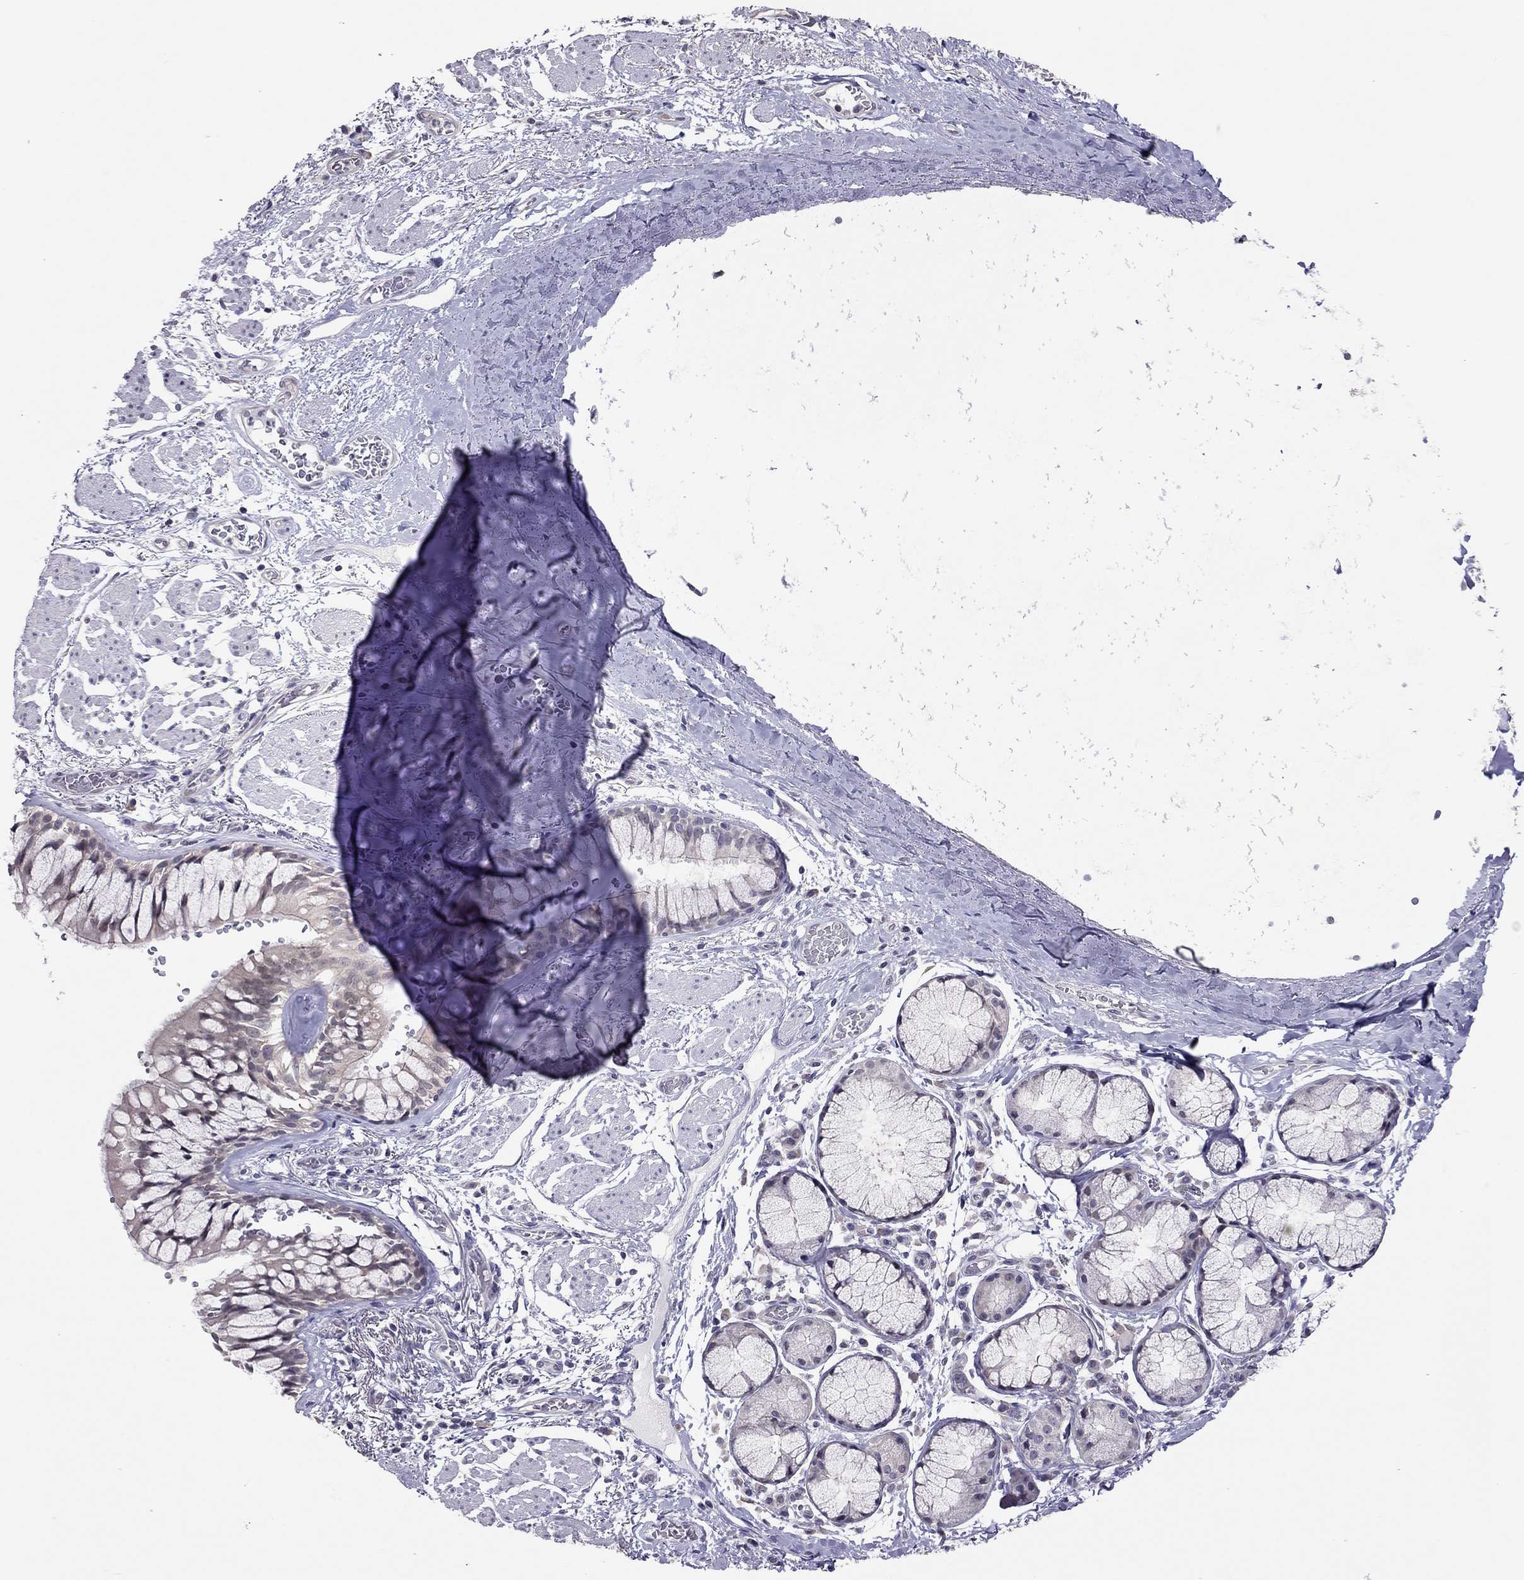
{"staining": {"intensity": "weak", "quantity": "<25%", "location": "cytoplasmic/membranous"}, "tissue": "bronchus", "cell_type": "Respiratory epithelial cells", "image_type": "normal", "snomed": [{"axis": "morphology", "description": "Normal tissue, NOS"}, {"axis": "topography", "description": "Bronchus"}, {"axis": "topography", "description": "Lung"}], "caption": "Immunohistochemistry image of benign bronchus stained for a protein (brown), which exhibits no staining in respiratory epithelial cells.", "gene": "HSF2BP", "patient": {"sex": "female", "age": 57}}